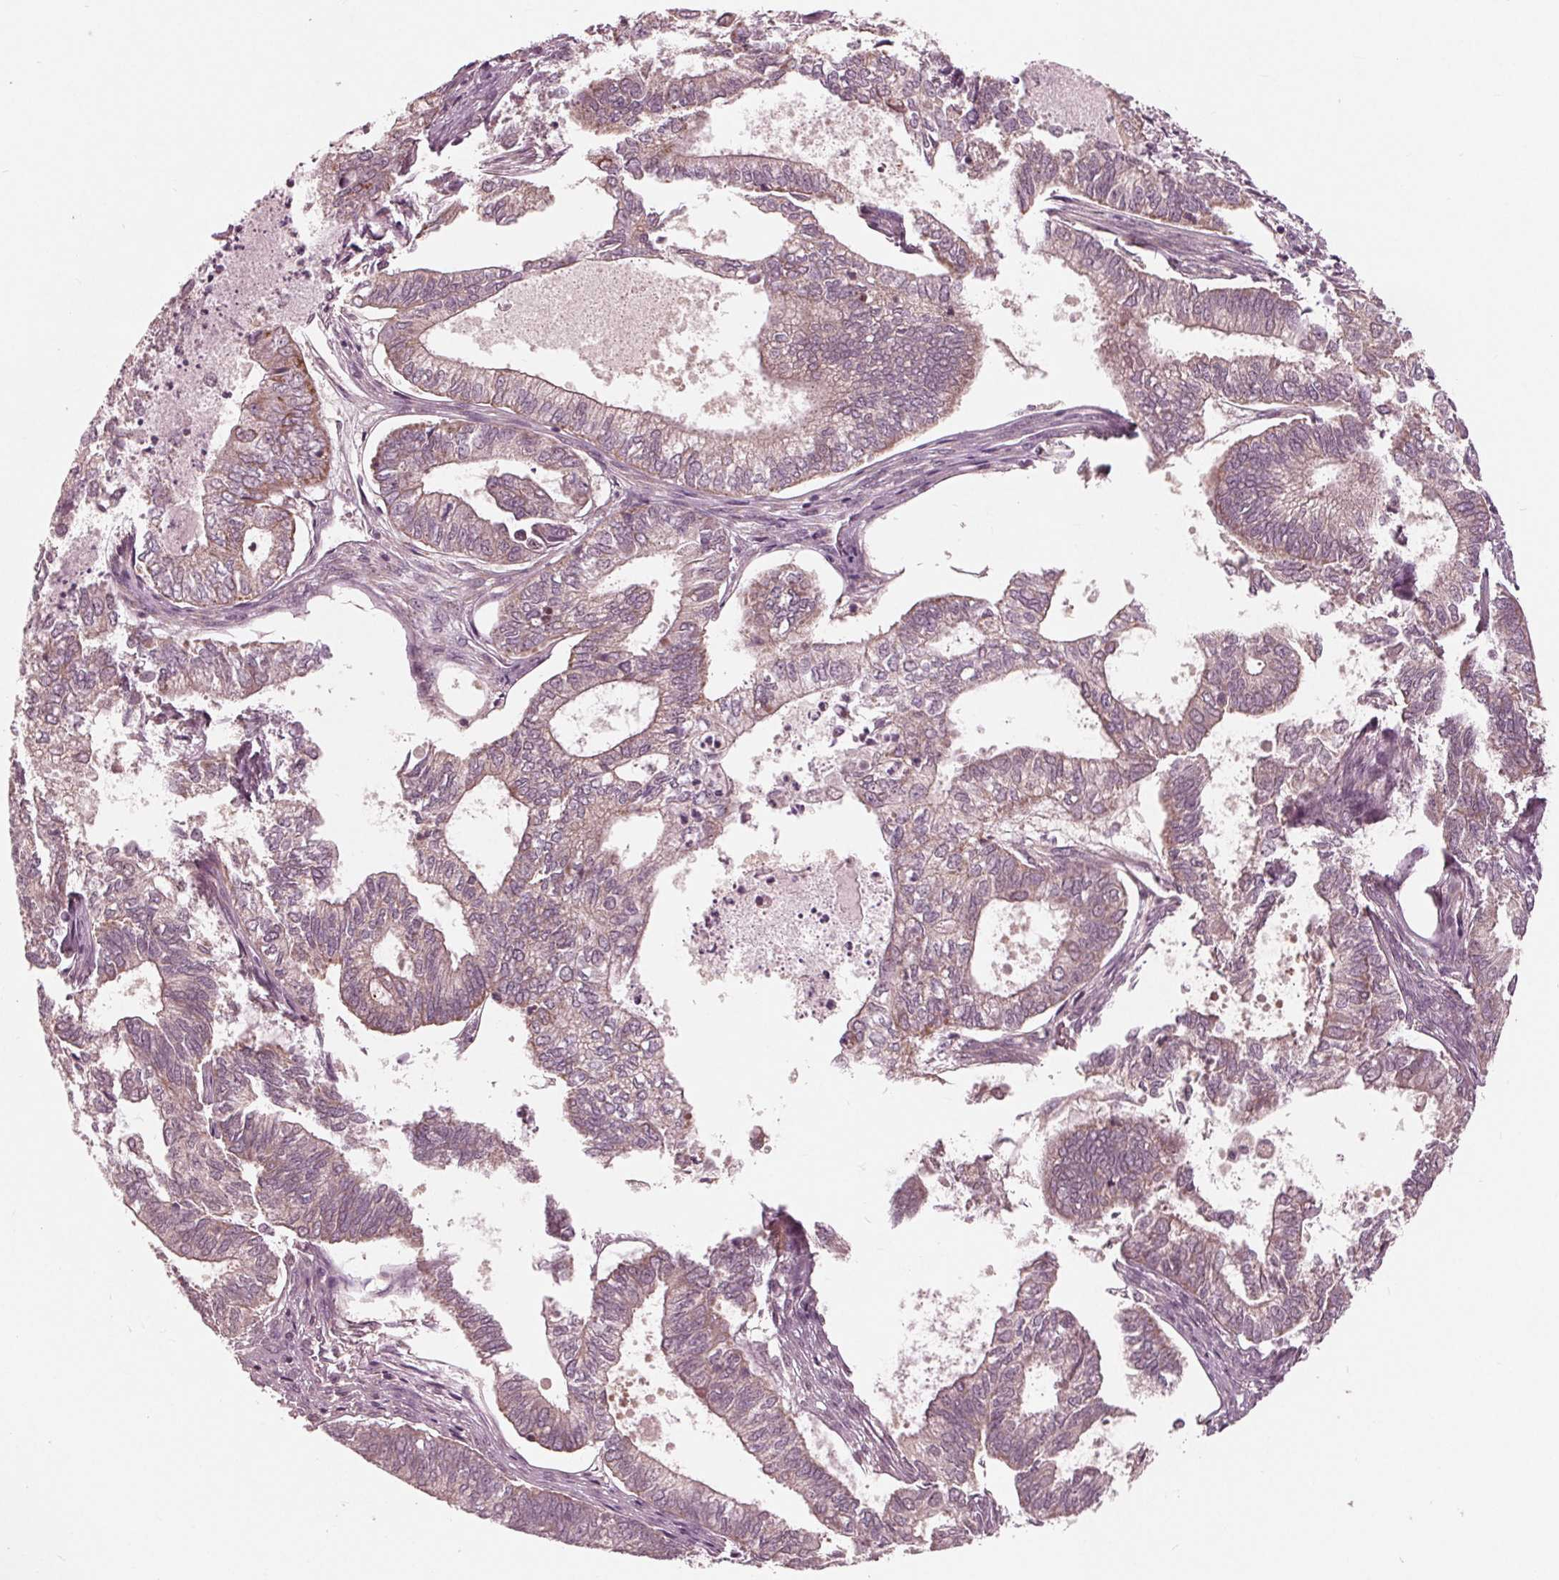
{"staining": {"intensity": "weak", "quantity": "25%-75%", "location": "cytoplasmic/membranous"}, "tissue": "ovarian cancer", "cell_type": "Tumor cells", "image_type": "cancer", "snomed": [{"axis": "morphology", "description": "Carcinoma, endometroid"}, {"axis": "topography", "description": "Ovary"}], "caption": "The immunohistochemical stain highlights weak cytoplasmic/membranous expression in tumor cells of endometroid carcinoma (ovarian) tissue. The staining was performed using DAB (3,3'-diaminobenzidine) to visualize the protein expression in brown, while the nuclei were stained in blue with hematoxylin (Magnification: 20x).", "gene": "UBALD1", "patient": {"sex": "female", "age": 64}}